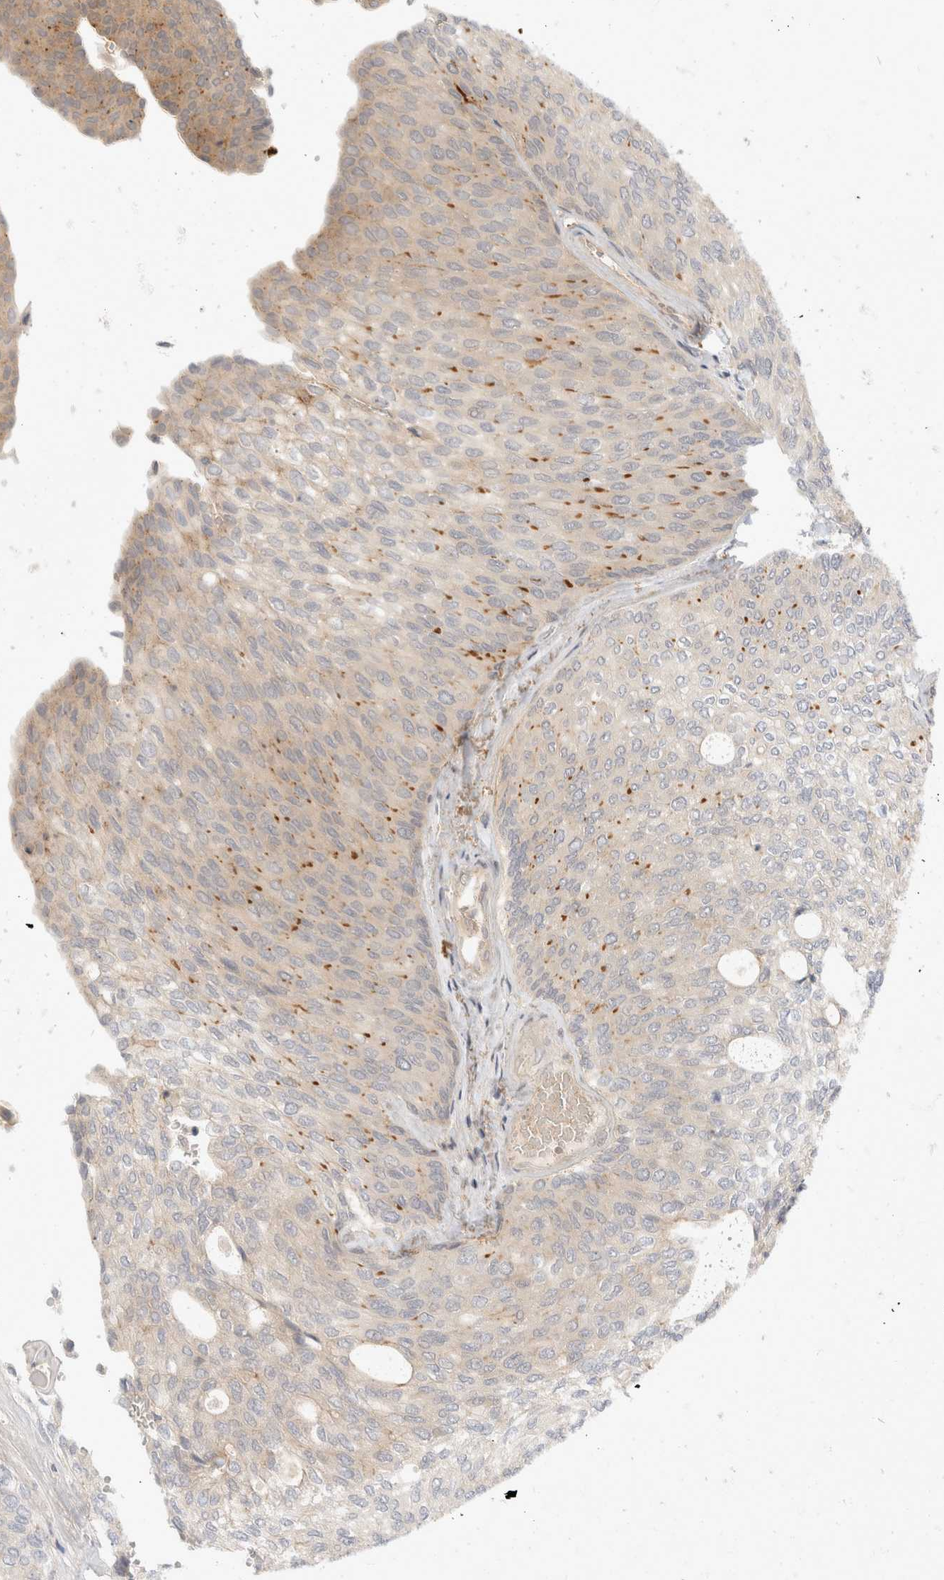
{"staining": {"intensity": "moderate", "quantity": "<25%", "location": "cytoplasmic/membranous"}, "tissue": "urothelial cancer", "cell_type": "Tumor cells", "image_type": "cancer", "snomed": [{"axis": "morphology", "description": "Urothelial carcinoma, Low grade"}, {"axis": "topography", "description": "Urinary bladder"}], "caption": "Immunohistochemistry image of neoplastic tissue: urothelial cancer stained using immunohistochemistry demonstrates low levels of moderate protein expression localized specifically in the cytoplasmic/membranous of tumor cells, appearing as a cytoplasmic/membranous brown color.", "gene": "TOM1L2", "patient": {"sex": "female", "age": 79}}